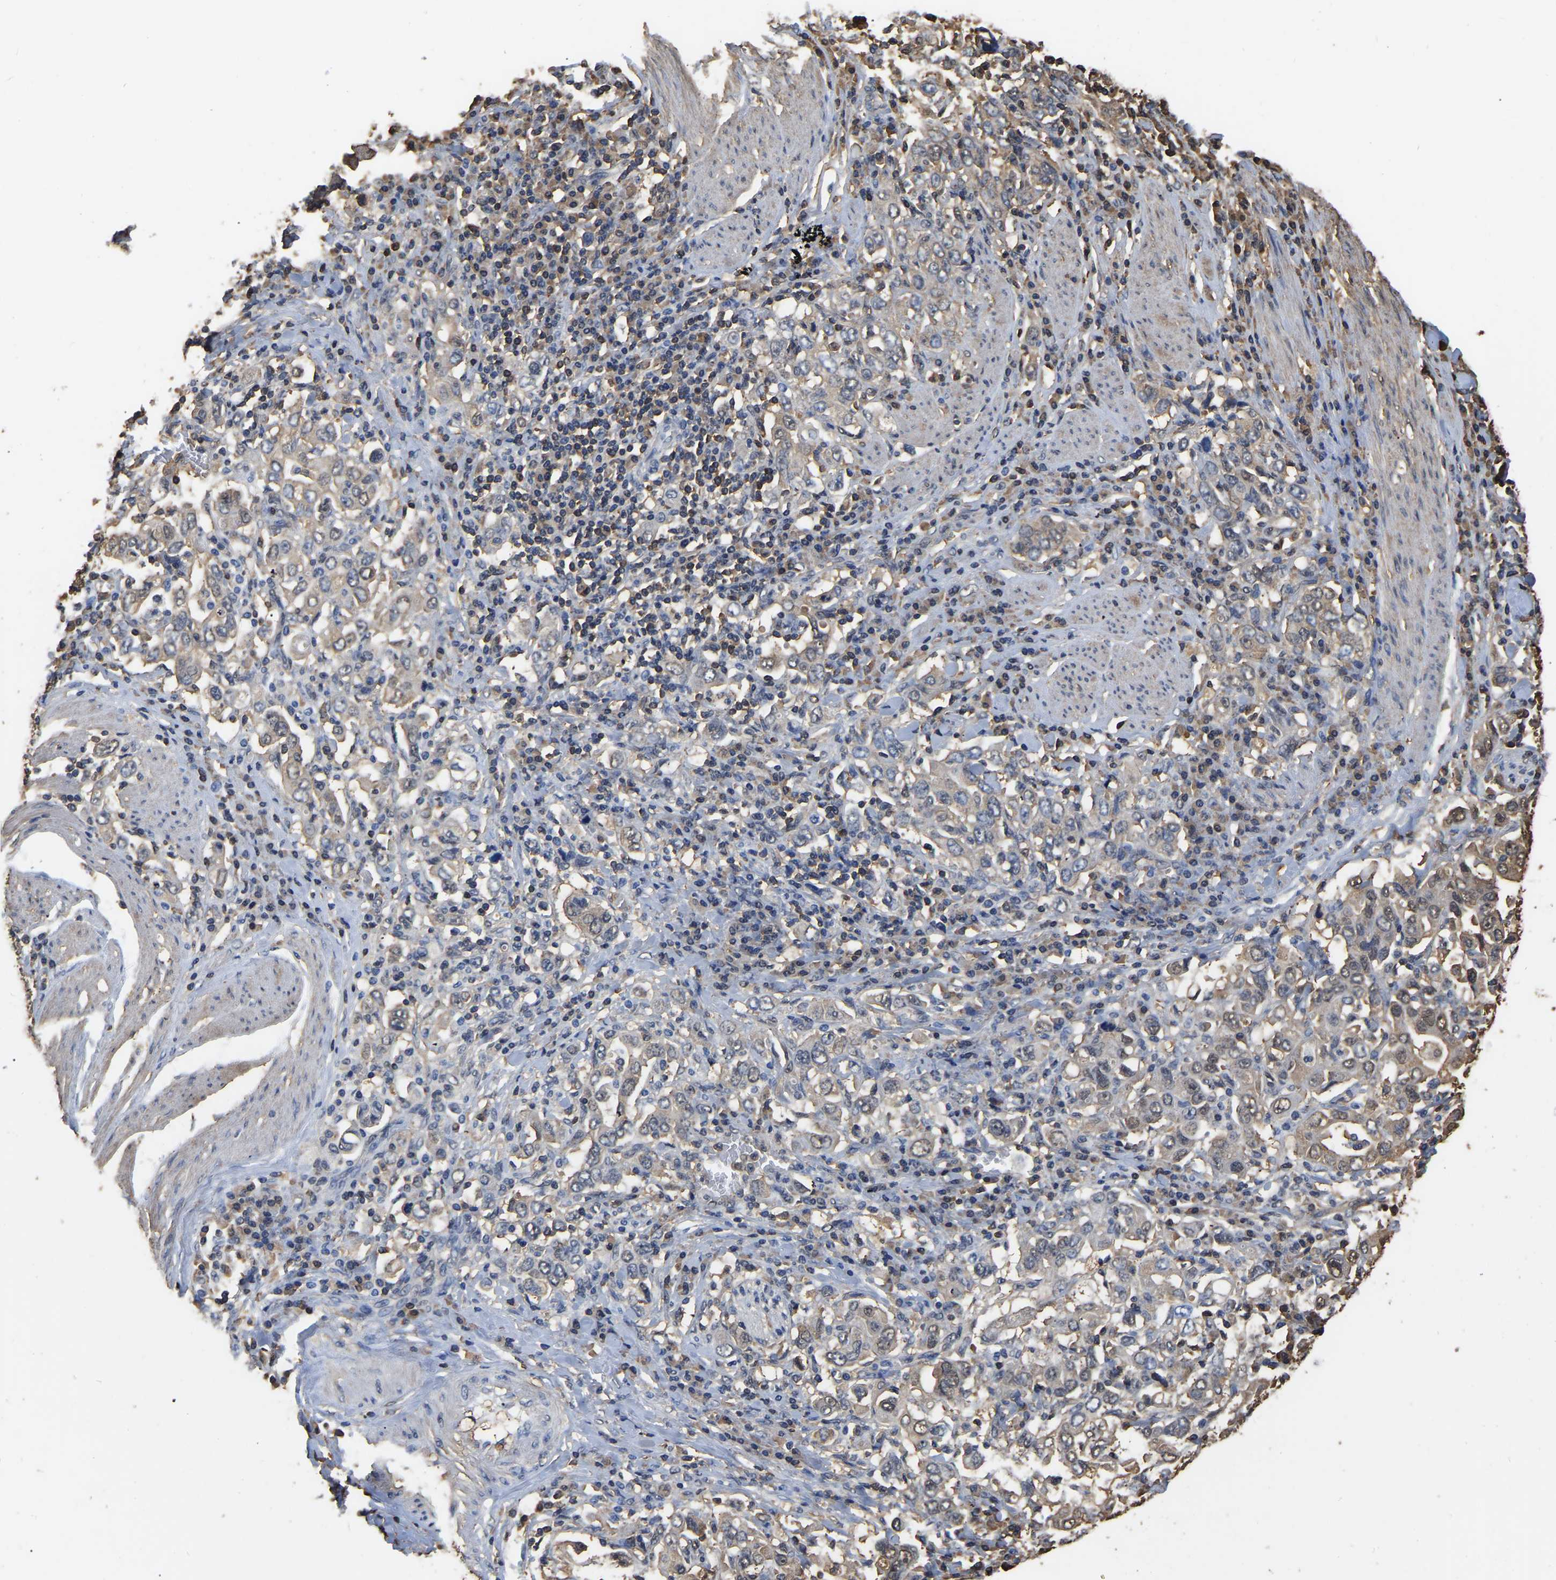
{"staining": {"intensity": "moderate", "quantity": "<25%", "location": "cytoplasmic/membranous"}, "tissue": "stomach cancer", "cell_type": "Tumor cells", "image_type": "cancer", "snomed": [{"axis": "morphology", "description": "Adenocarcinoma, NOS"}, {"axis": "topography", "description": "Stomach, upper"}], "caption": "A histopathology image showing moderate cytoplasmic/membranous expression in approximately <25% of tumor cells in stomach cancer, as visualized by brown immunohistochemical staining.", "gene": "LDHB", "patient": {"sex": "male", "age": 62}}